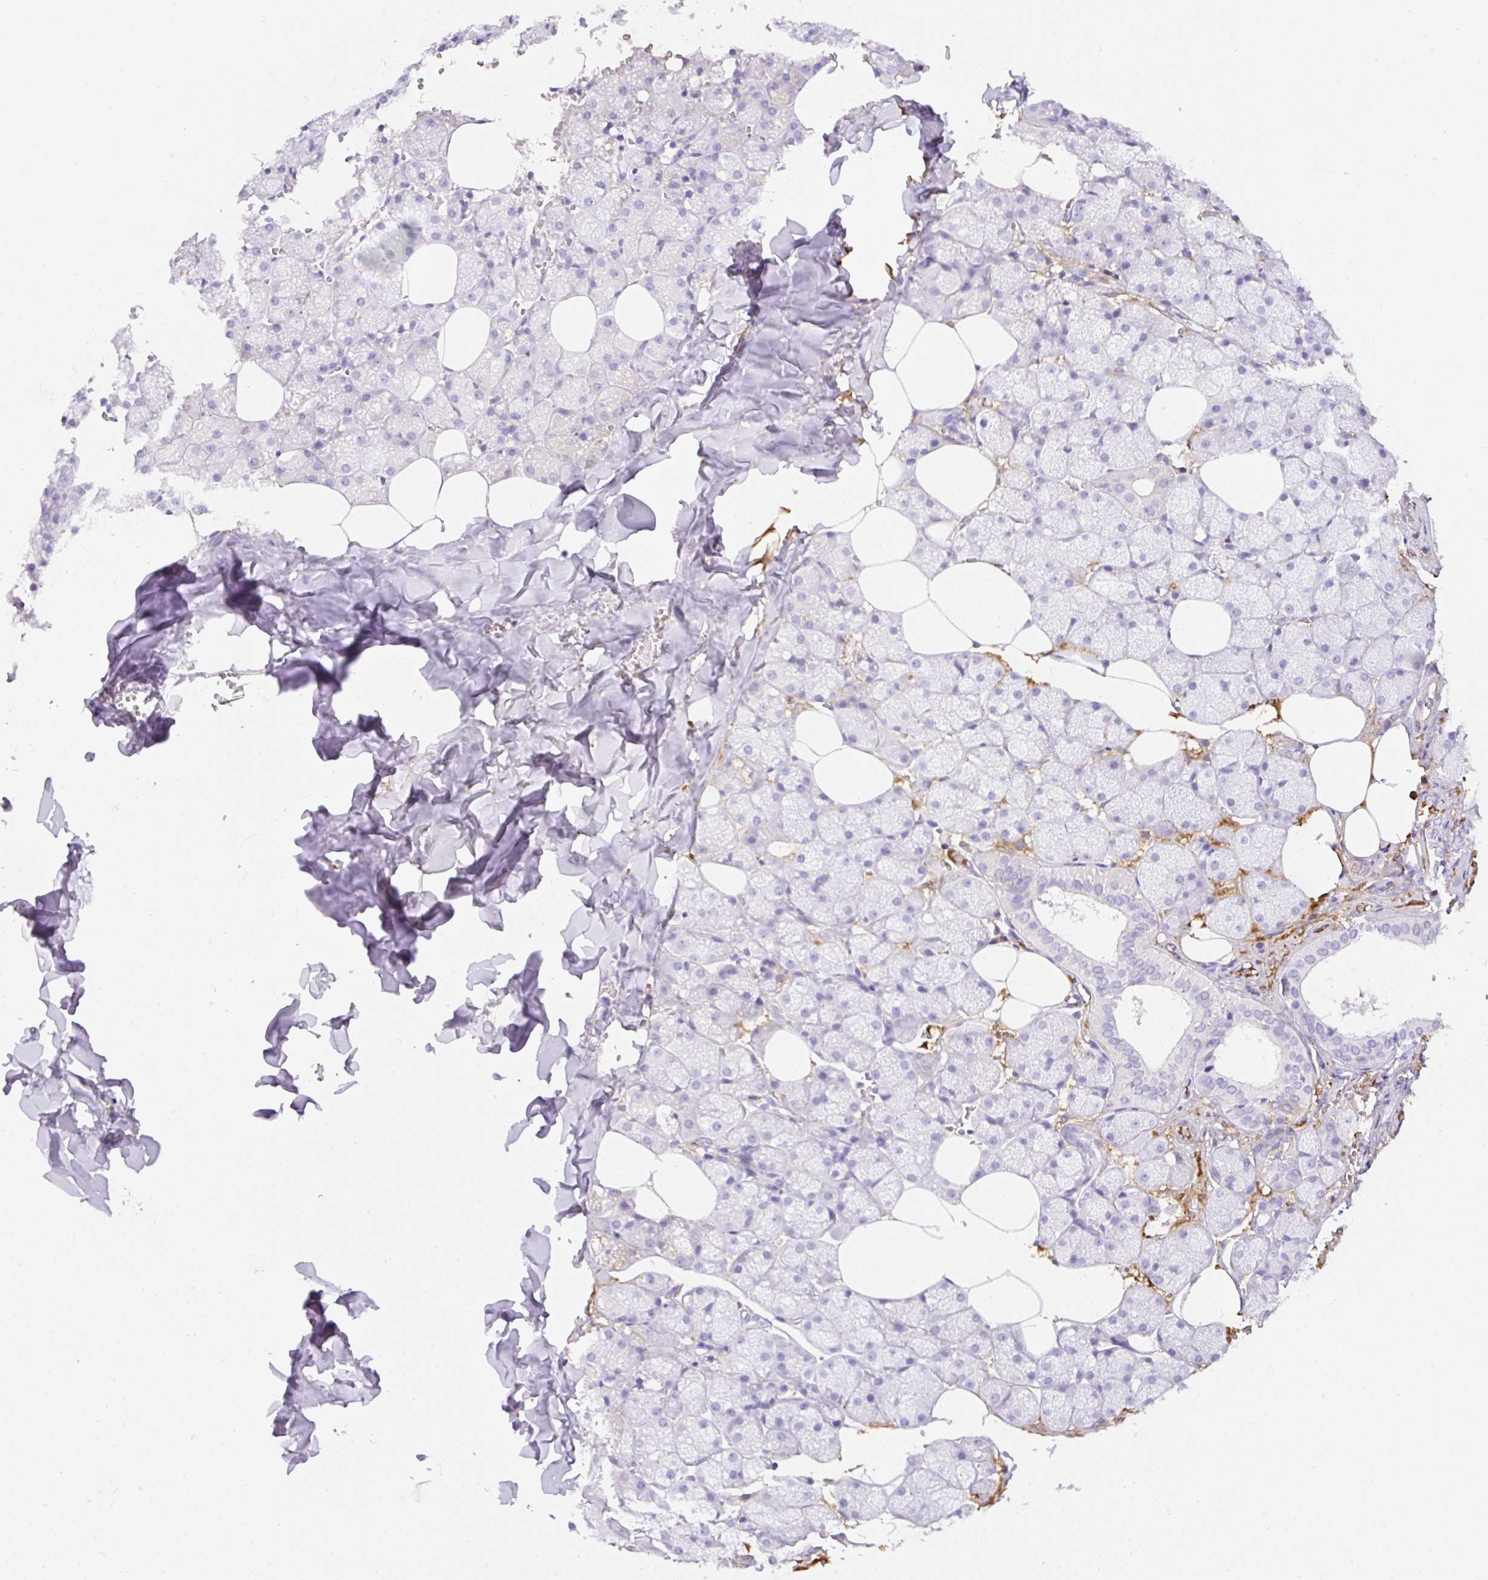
{"staining": {"intensity": "negative", "quantity": "none", "location": "none"}, "tissue": "salivary gland", "cell_type": "Glandular cells", "image_type": "normal", "snomed": [{"axis": "morphology", "description": "Normal tissue, NOS"}, {"axis": "topography", "description": "Salivary gland"}, {"axis": "topography", "description": "Peripheral nerve tissue"}], "caption": "This histopathology image is of normal salivary gland stained with IHC to label a protein in brown with the nuclei are counter-stained blue. There is no staining in glandular cells.", "gene": "TDRD15", "patient": {"sex": "male", "age": 38}}